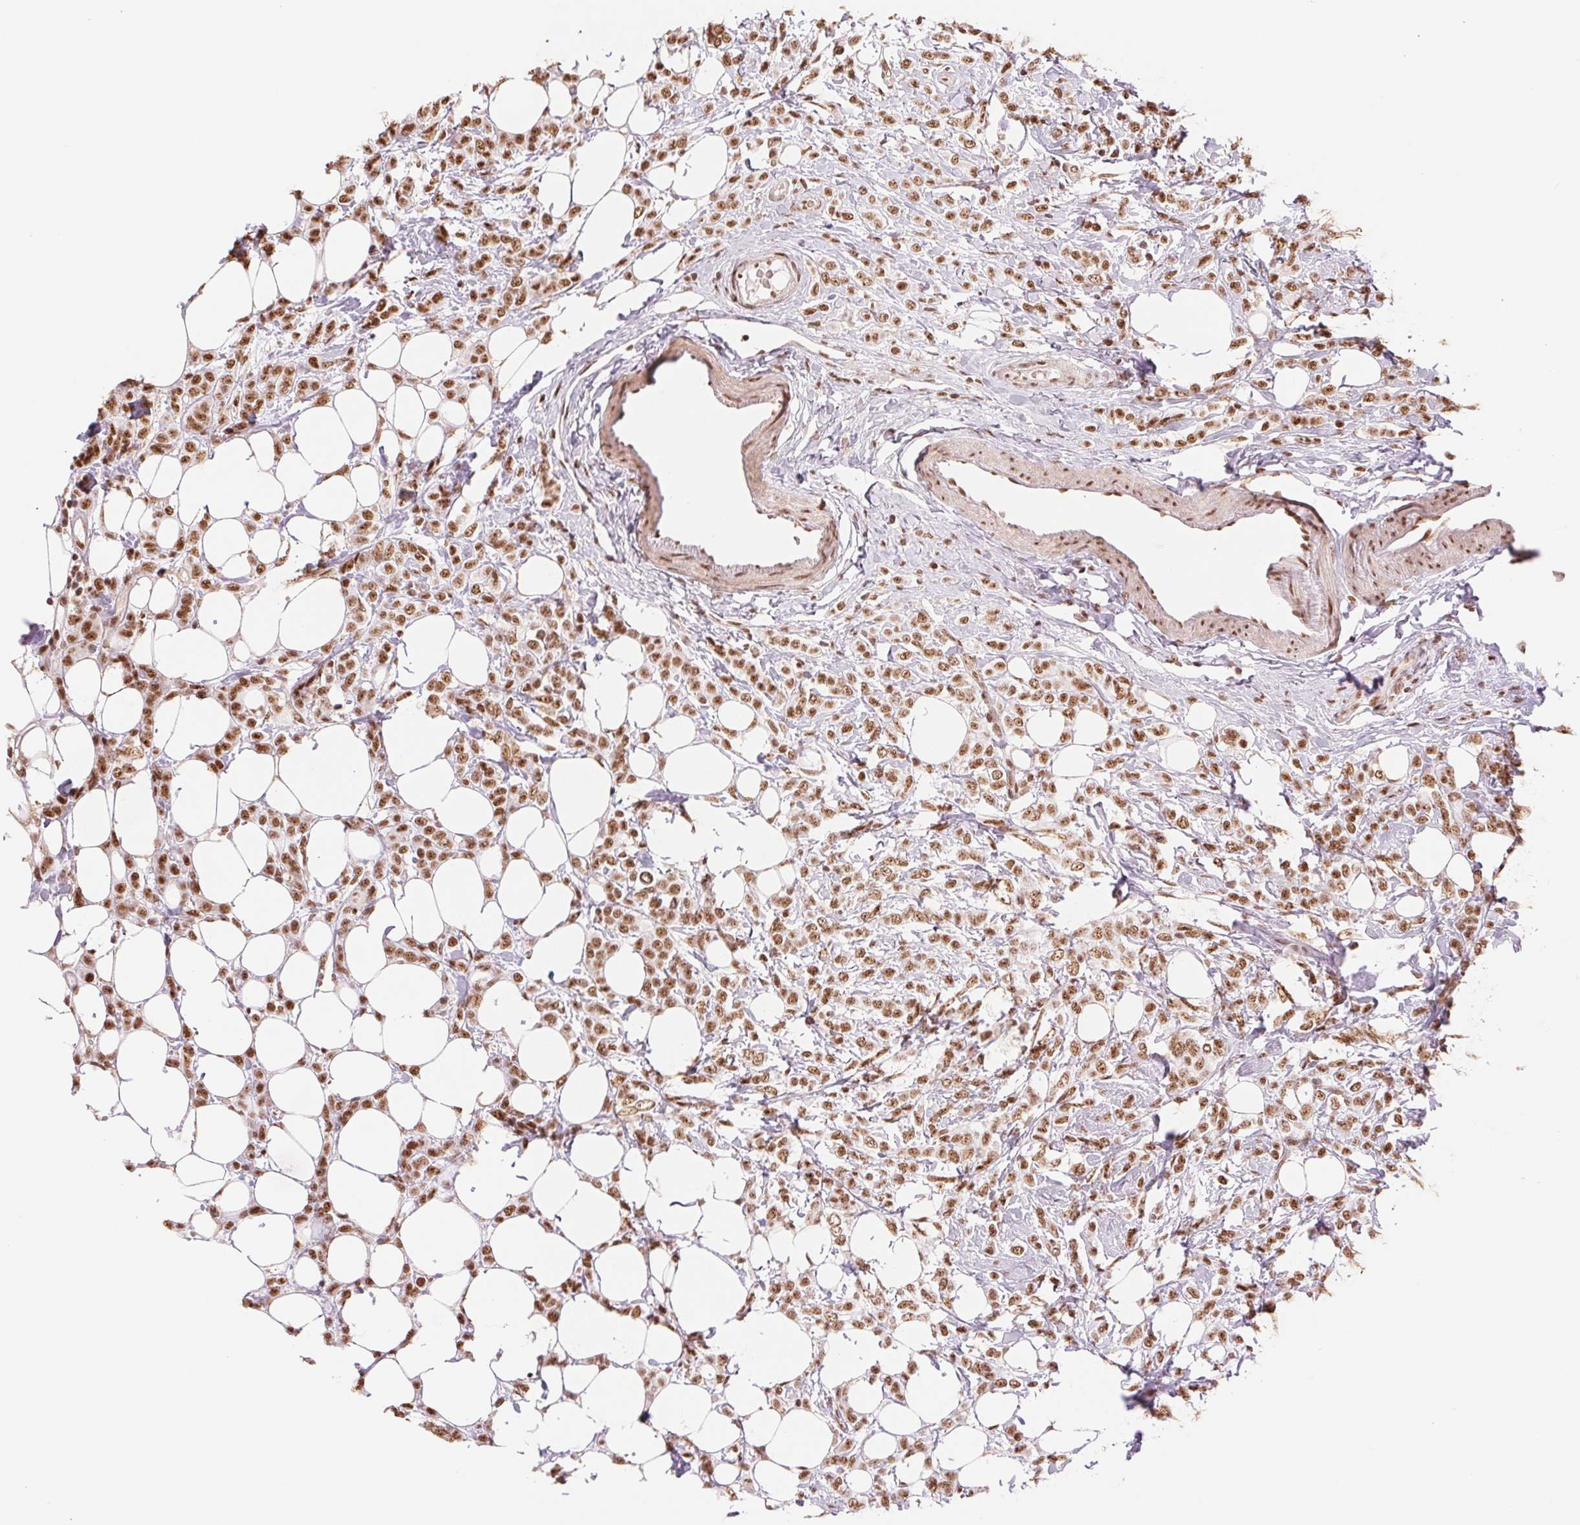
{"staining": {"intensity": "moderate", "quantity": ">75%", "location": "nuclear"}, "tissue": "breast cancer", "cell_type": "Tumor cells", "image_type": "cancer", "snomed": [{"axis": "morphology", "description": "Lobular carcinoma"}, {"axis": "topography", "description": "Breast"}], "caption": "Lobular carcinoma (breast) stained with a protein marker demonstrates moderate staining in tumor cells.", "gene": "SREK1", "patient": {"sex": "female", "age": 49}}